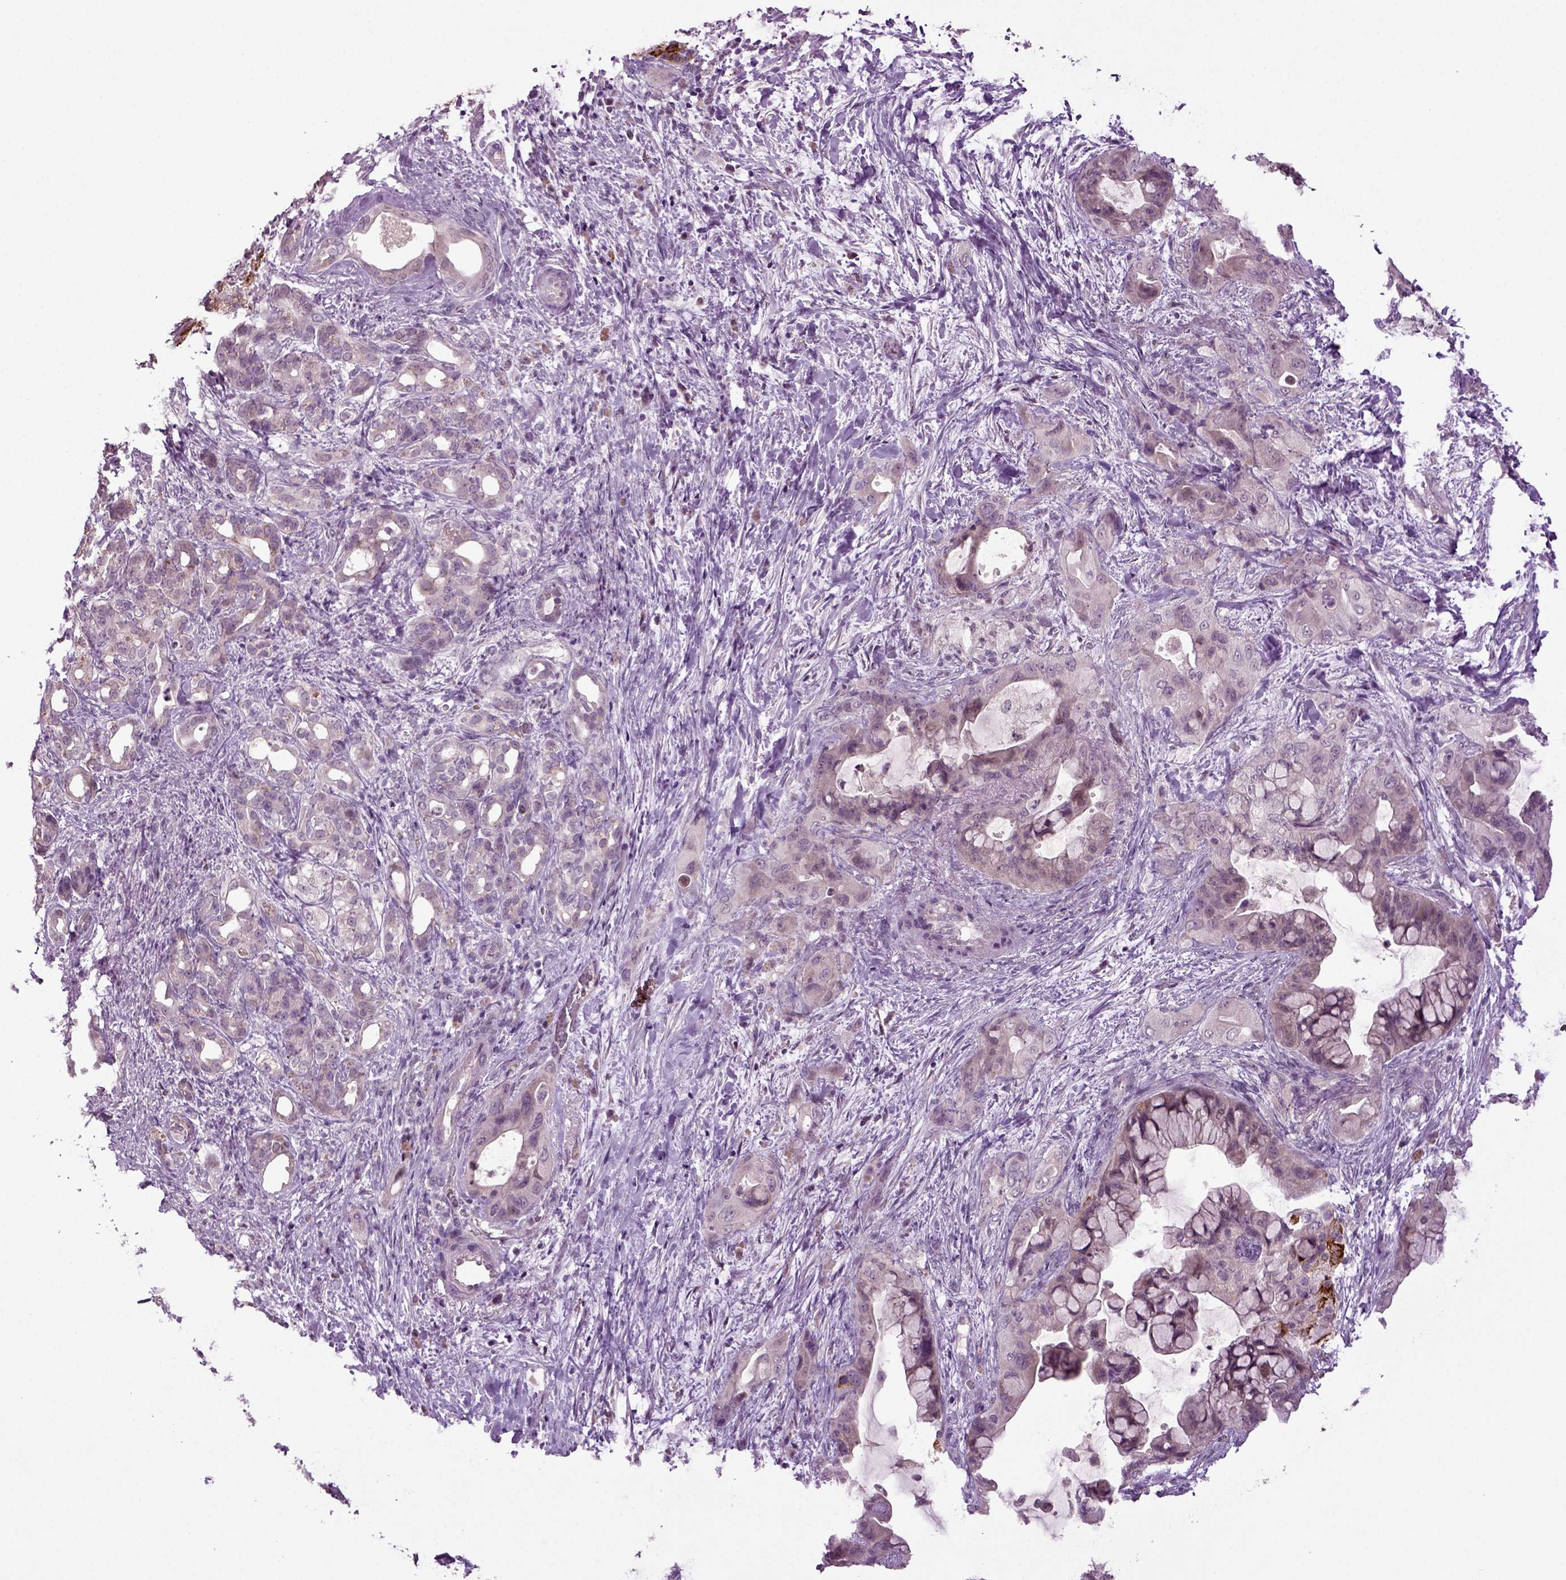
{"staining": {"intensity": "strong", "quantity": "<25%", "location": "cytoplasmic/membranous"}, "tissue": "pancreatic cancer", "cell_type": "Tumor cells", "image_type": "cancer", "snomed": [{"axis": "morphology", "description": "Adenocarcinoma, NOS"}, {"axis": "topography", "description": "Pancreas"}], "caption": "Pancreatic cancer (adenocarcinoma) tissue displays strong cytoplasmic/membranous positivity in approximately <25% of tumor cells (Brightfield microscopy of DAB IHC at high magnification).", "gene": "SLC17A6", "patient": {"sex": "male", "age": 71}}